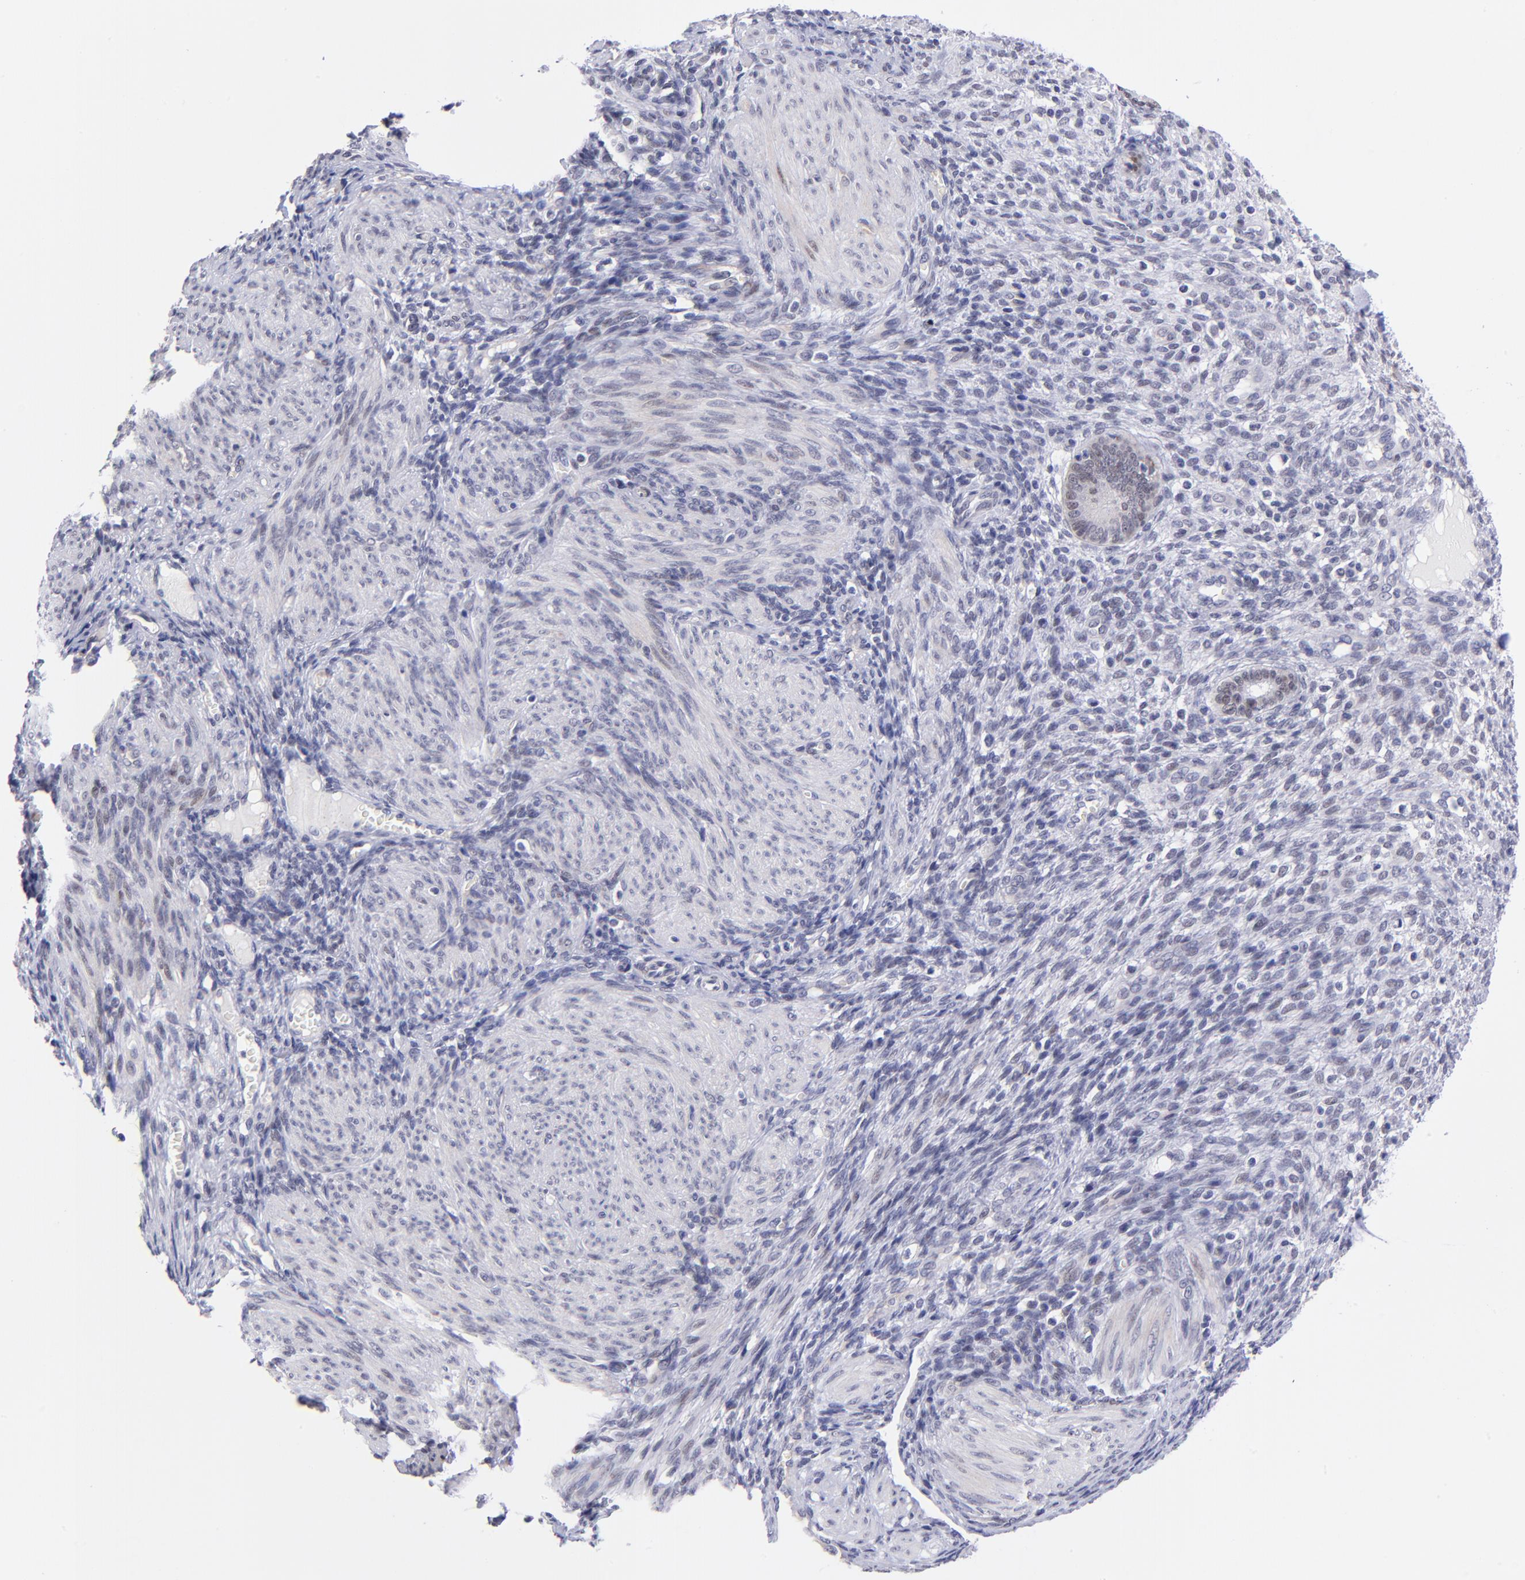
{"staining": {"intensity": "negative", "quantity": "none", "location": "none"}, "tissue": "endometrium", "cell_type": "Cells in endometrial stroma", "image_type": "normal", "snomed": [{"axis": "morphology", "description": "Normal tissue, NOS"}, {"axis": "topography", "description": "Endometrium"}], "caption": "Cells in endometrial stroma show no significant expression in benign endometrium. (Brightfield microscopy of DAB immunohistochemistry (IHC) at high magnification).", "gene": "SOX6", "patient": {"sex": "female", "age": 72}}